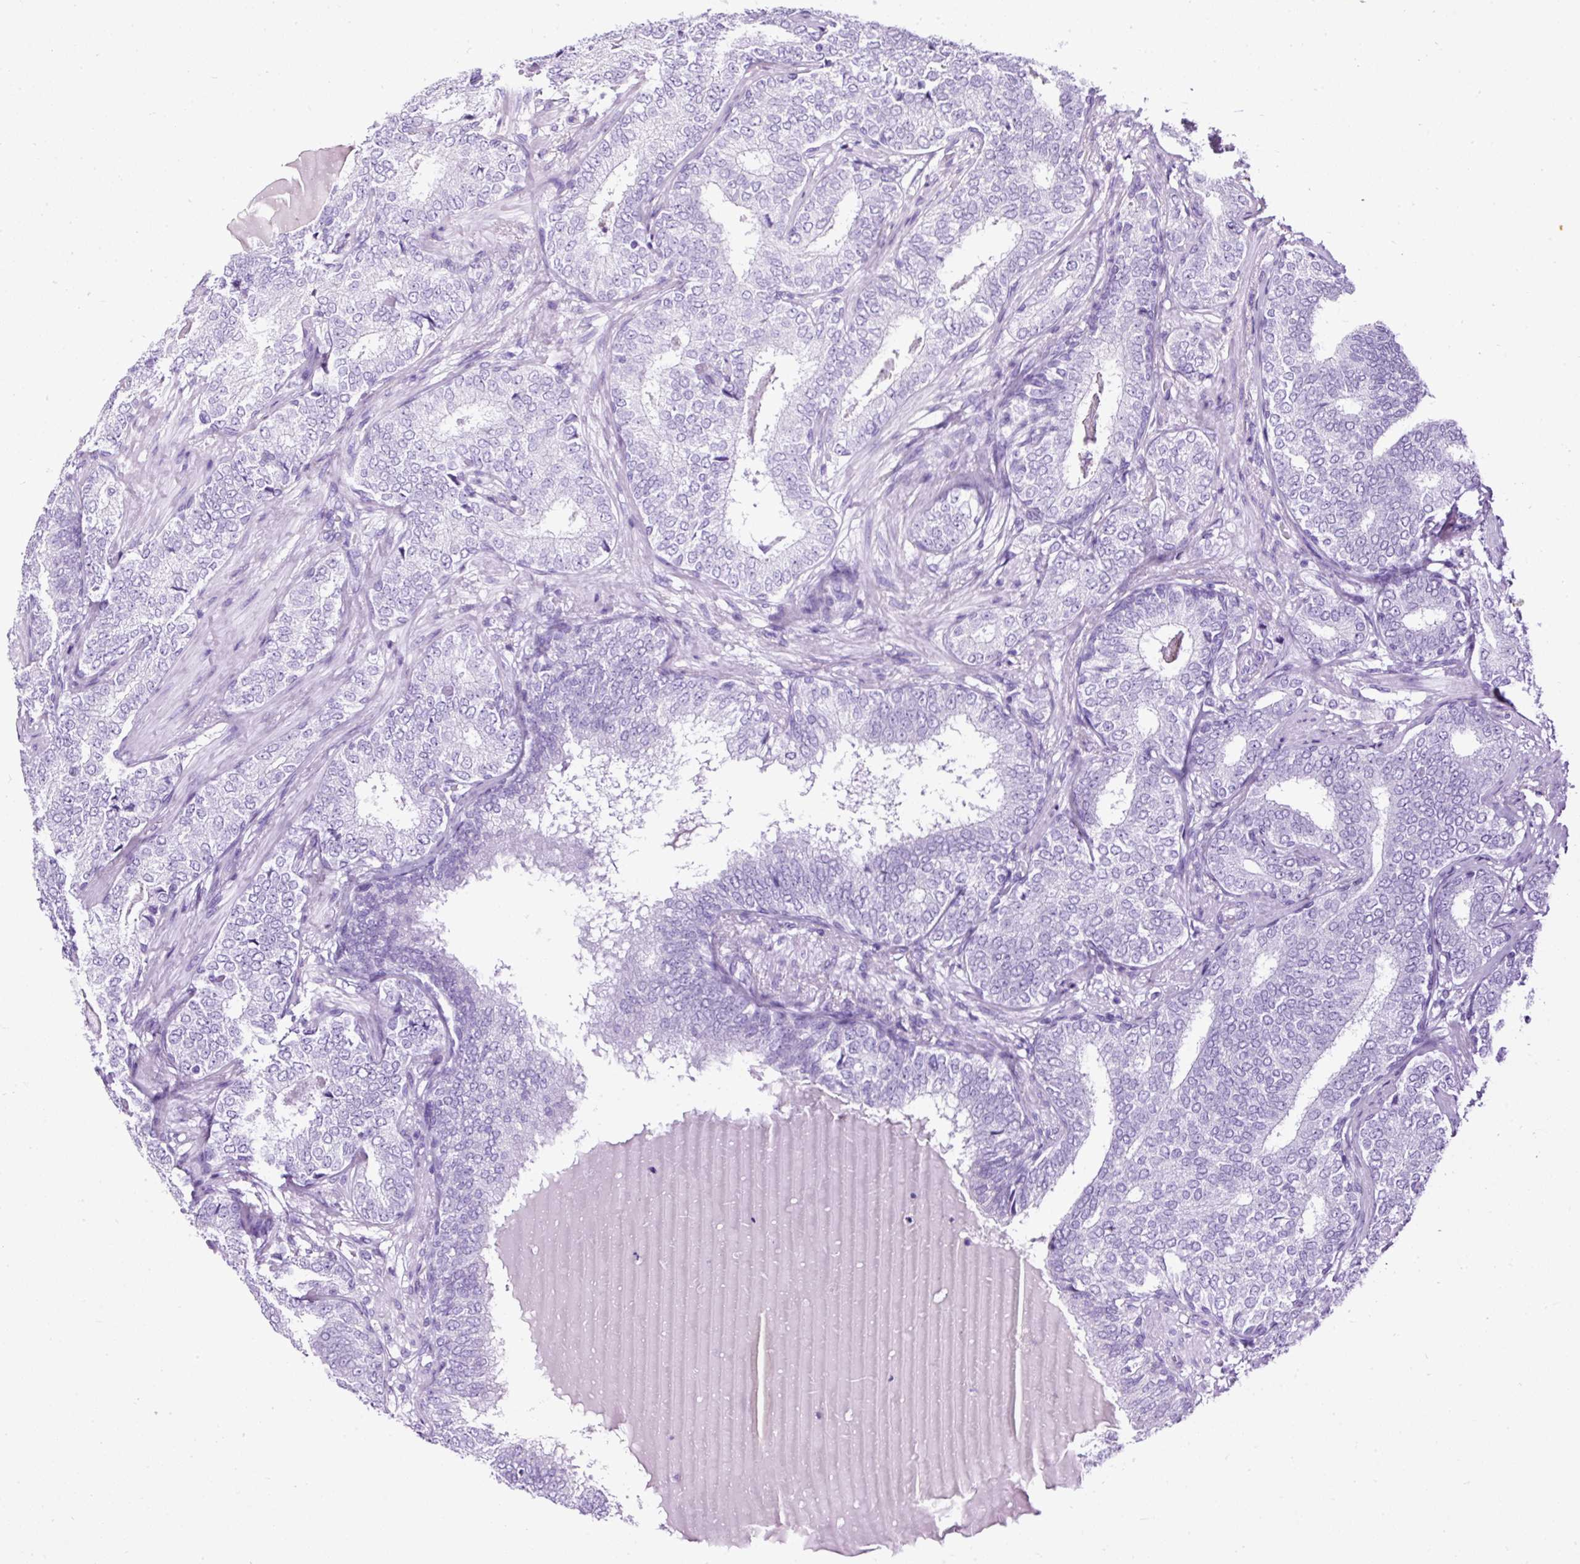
{"staining": {"intensity": "negative", "quantity": "none", "location": "none"}, "tissue": "prostate cancer", "cell_type": "Tumor cells", "image_type": "cancer", "snomed": [{"axis": "morphology", "description": "Adenocarcinoma, High grade"}, {"axis": "topography", "description": "Prostate"}], "caption": "Human prostate cancer stained for a protein using IHC reveals no positivity in tumor cells.", "gene": "NTS", "patient": {"sex": "male", "age": 72}}